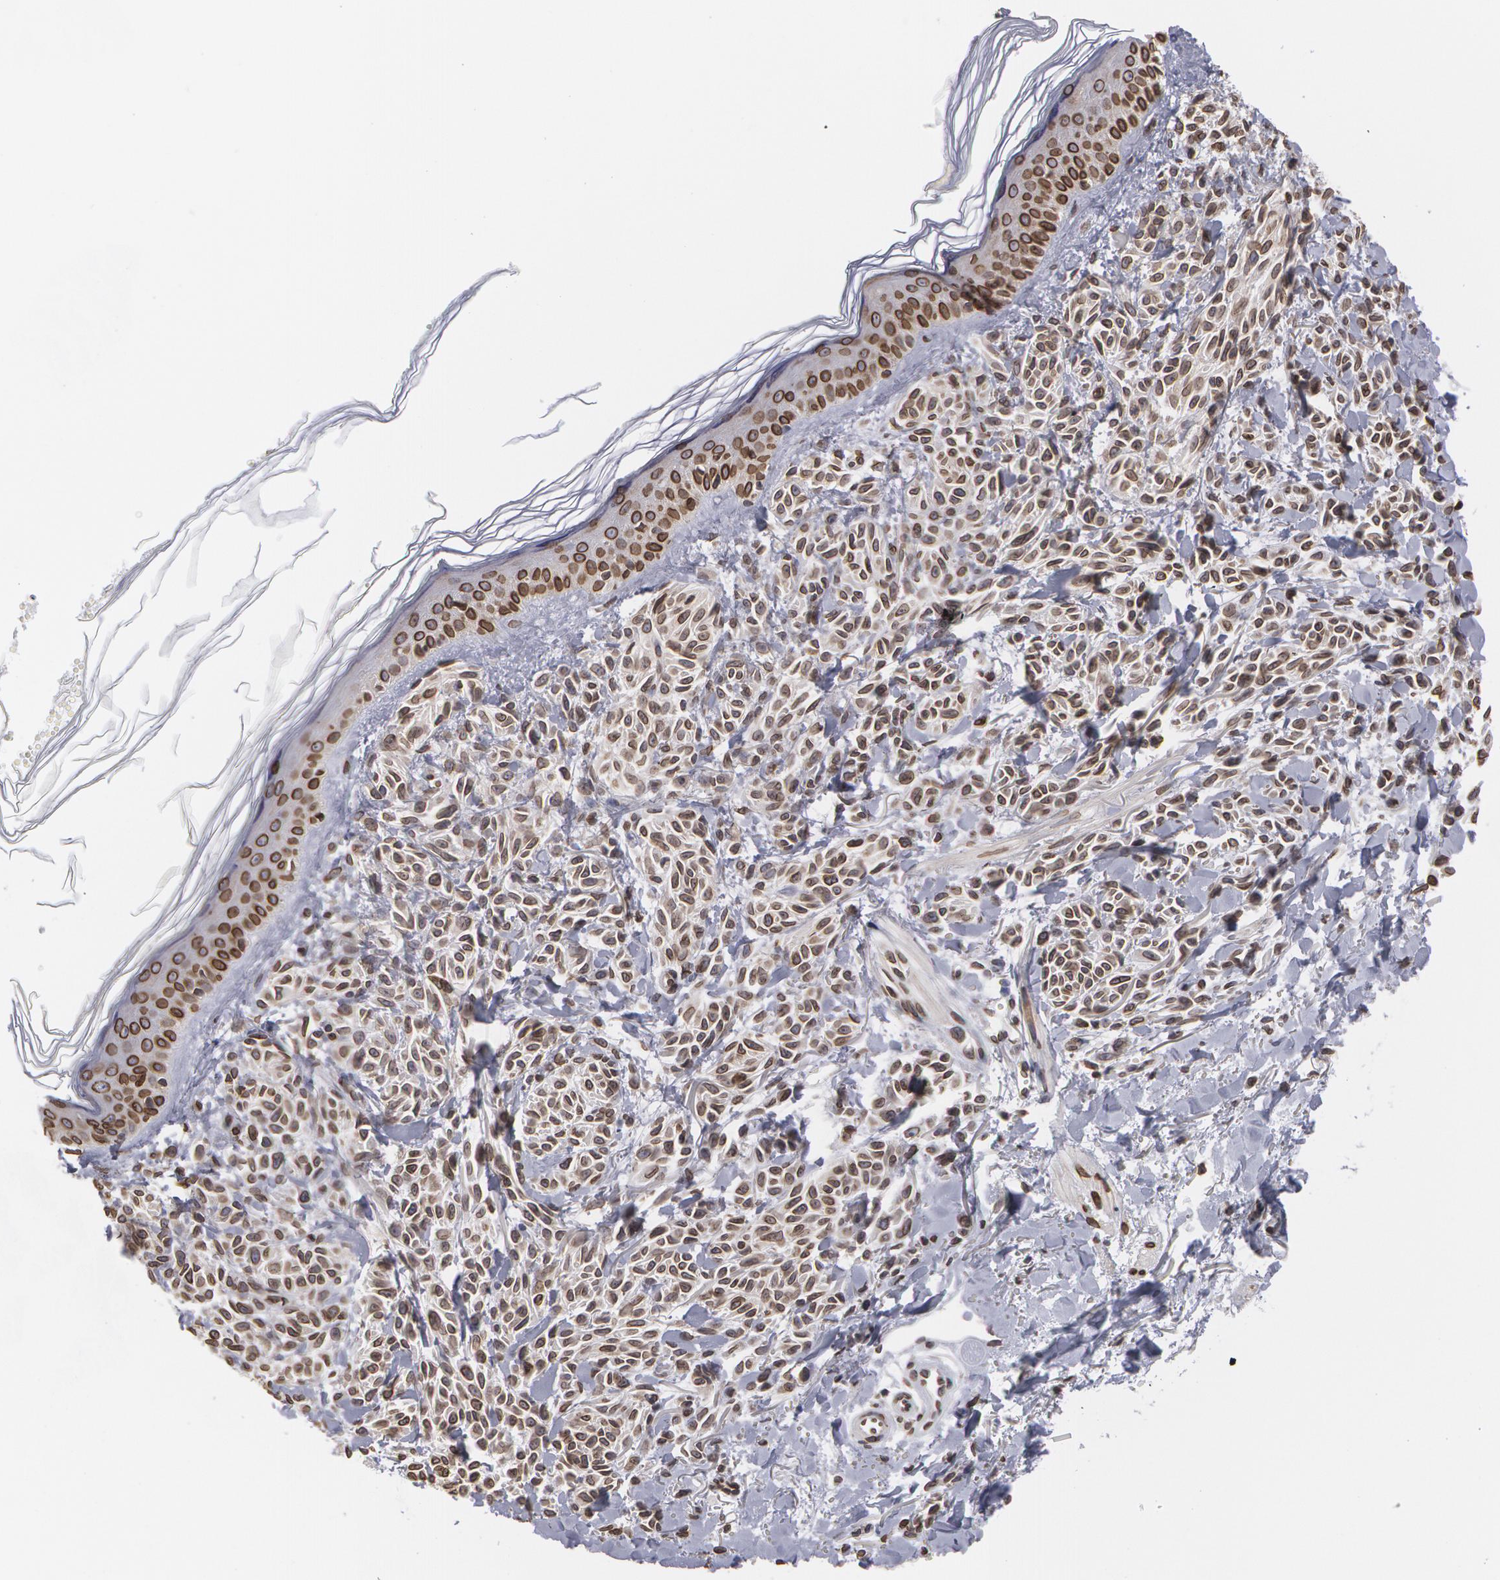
{"staining": {"intensity": "moderate", "quantity": "25%-75%", "location": "nuclear"}, "tissue": "melanoma", "cell_type": "Tumor cells", "image_type": "cancer", "snomed": [{"axis": "morphology", "description": "Malignant melanoma, NOS"}, {"axis": "topography", "description": "Skin"}], "caption": "This micrograph demonstrates IHC staining of human malignant melanoma, with medium moderate nuclear staining in about 25%-75% of tumor cells.", "gene": "EMD", "patient": {"sex": "female", "age": 73}}